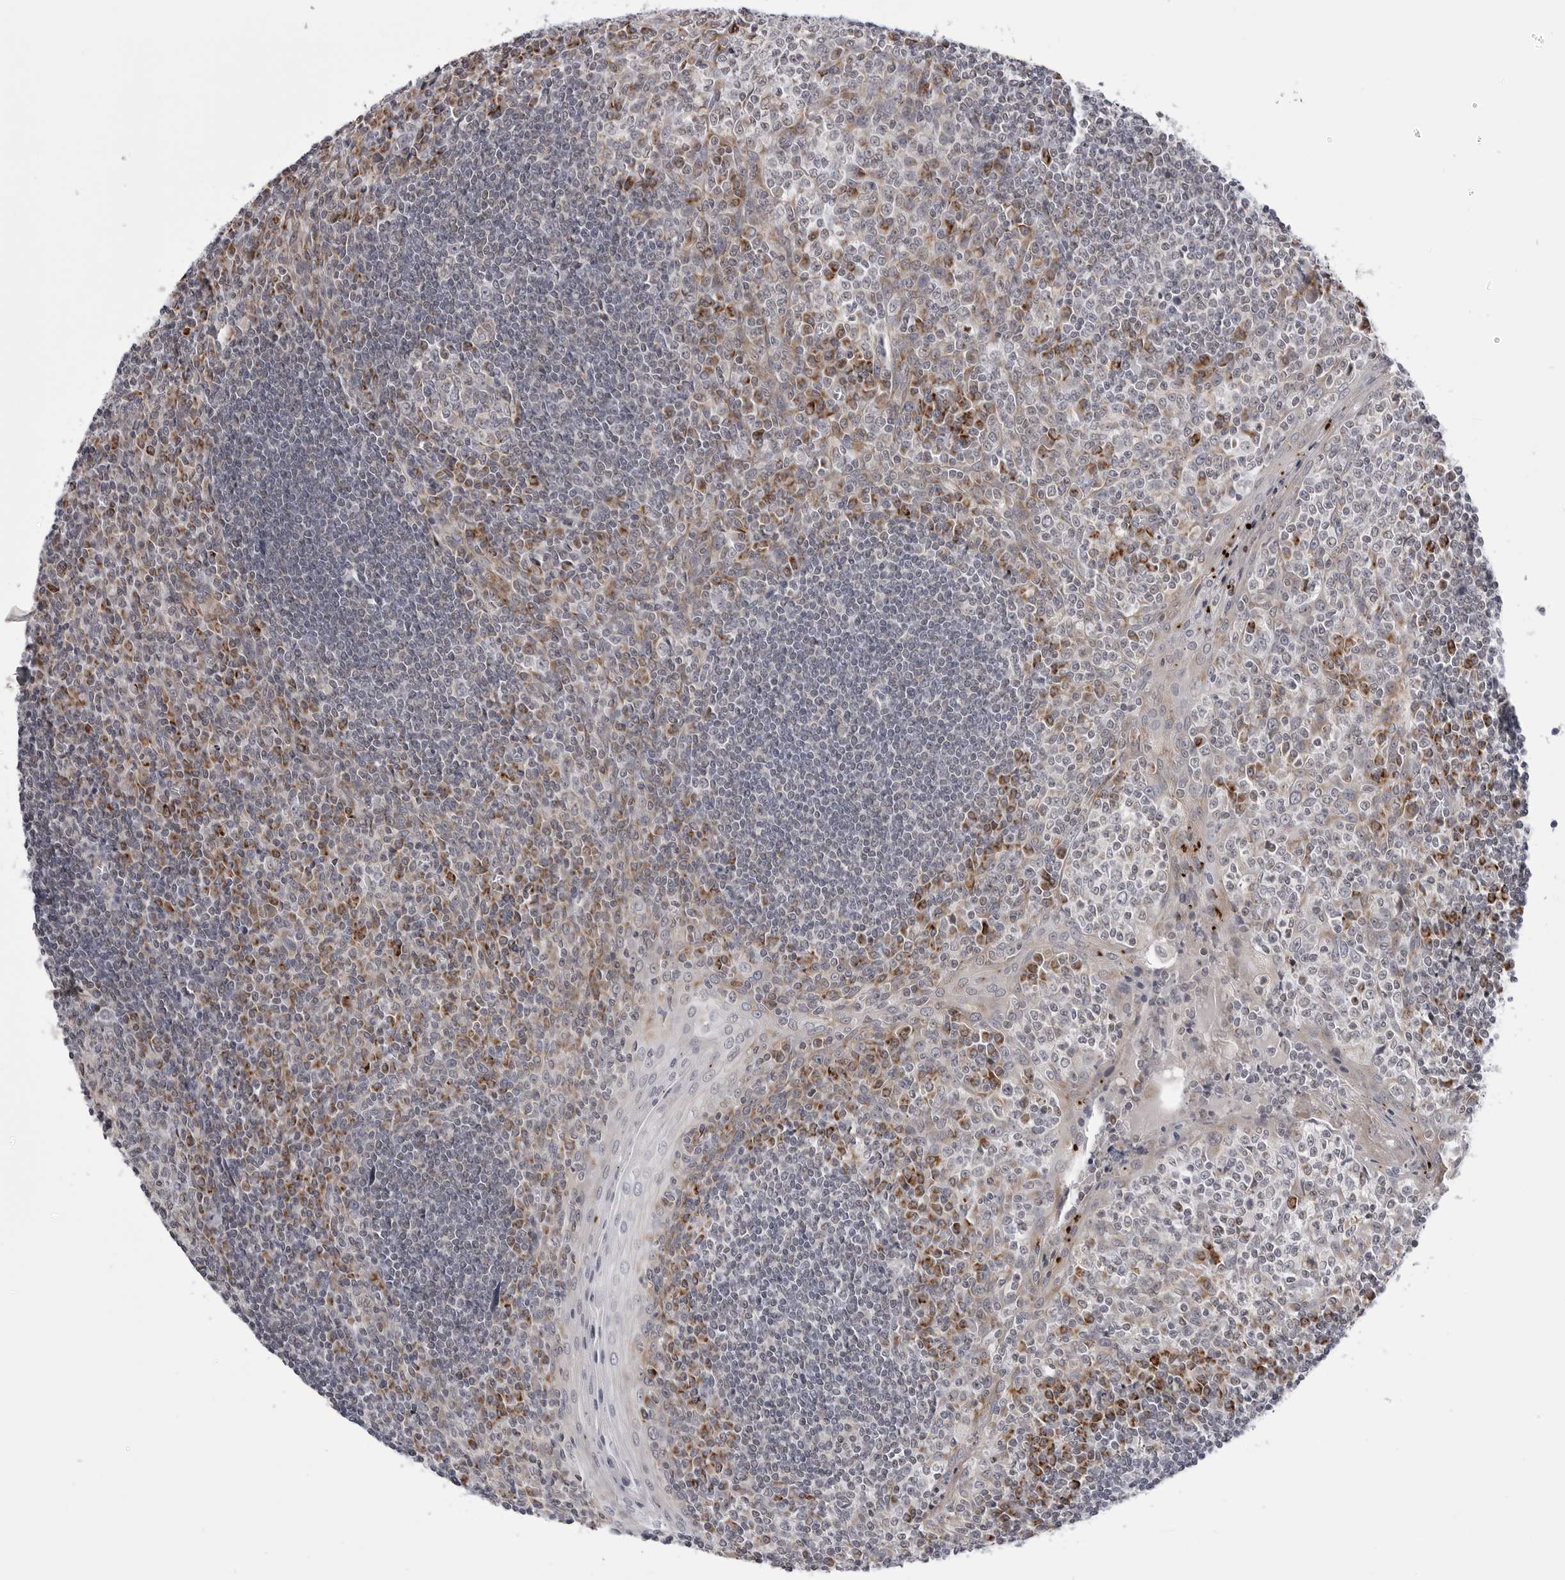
{"staining": {"intensity": "weak", "quantity": "<25%", "location": "cytoplasmic/membranous"}, "tissue": "tonsil", "cell_type": "Germinal center cells", "image_type": "normal", "snomed": [{"axis": "morphology", "description": "Normal tissue, NOS"}, {"axis": "topography", "description": "Tonsil"}], "caption": "DAB (3,3'-diaminobenzidine) immunohistochemical staining of normal human tonsil shows no significant expression in germinal center cells. (DAB IHC, high magnification).", "gene": "CDK20", "patient": {"sex": "male", "age": 27}}